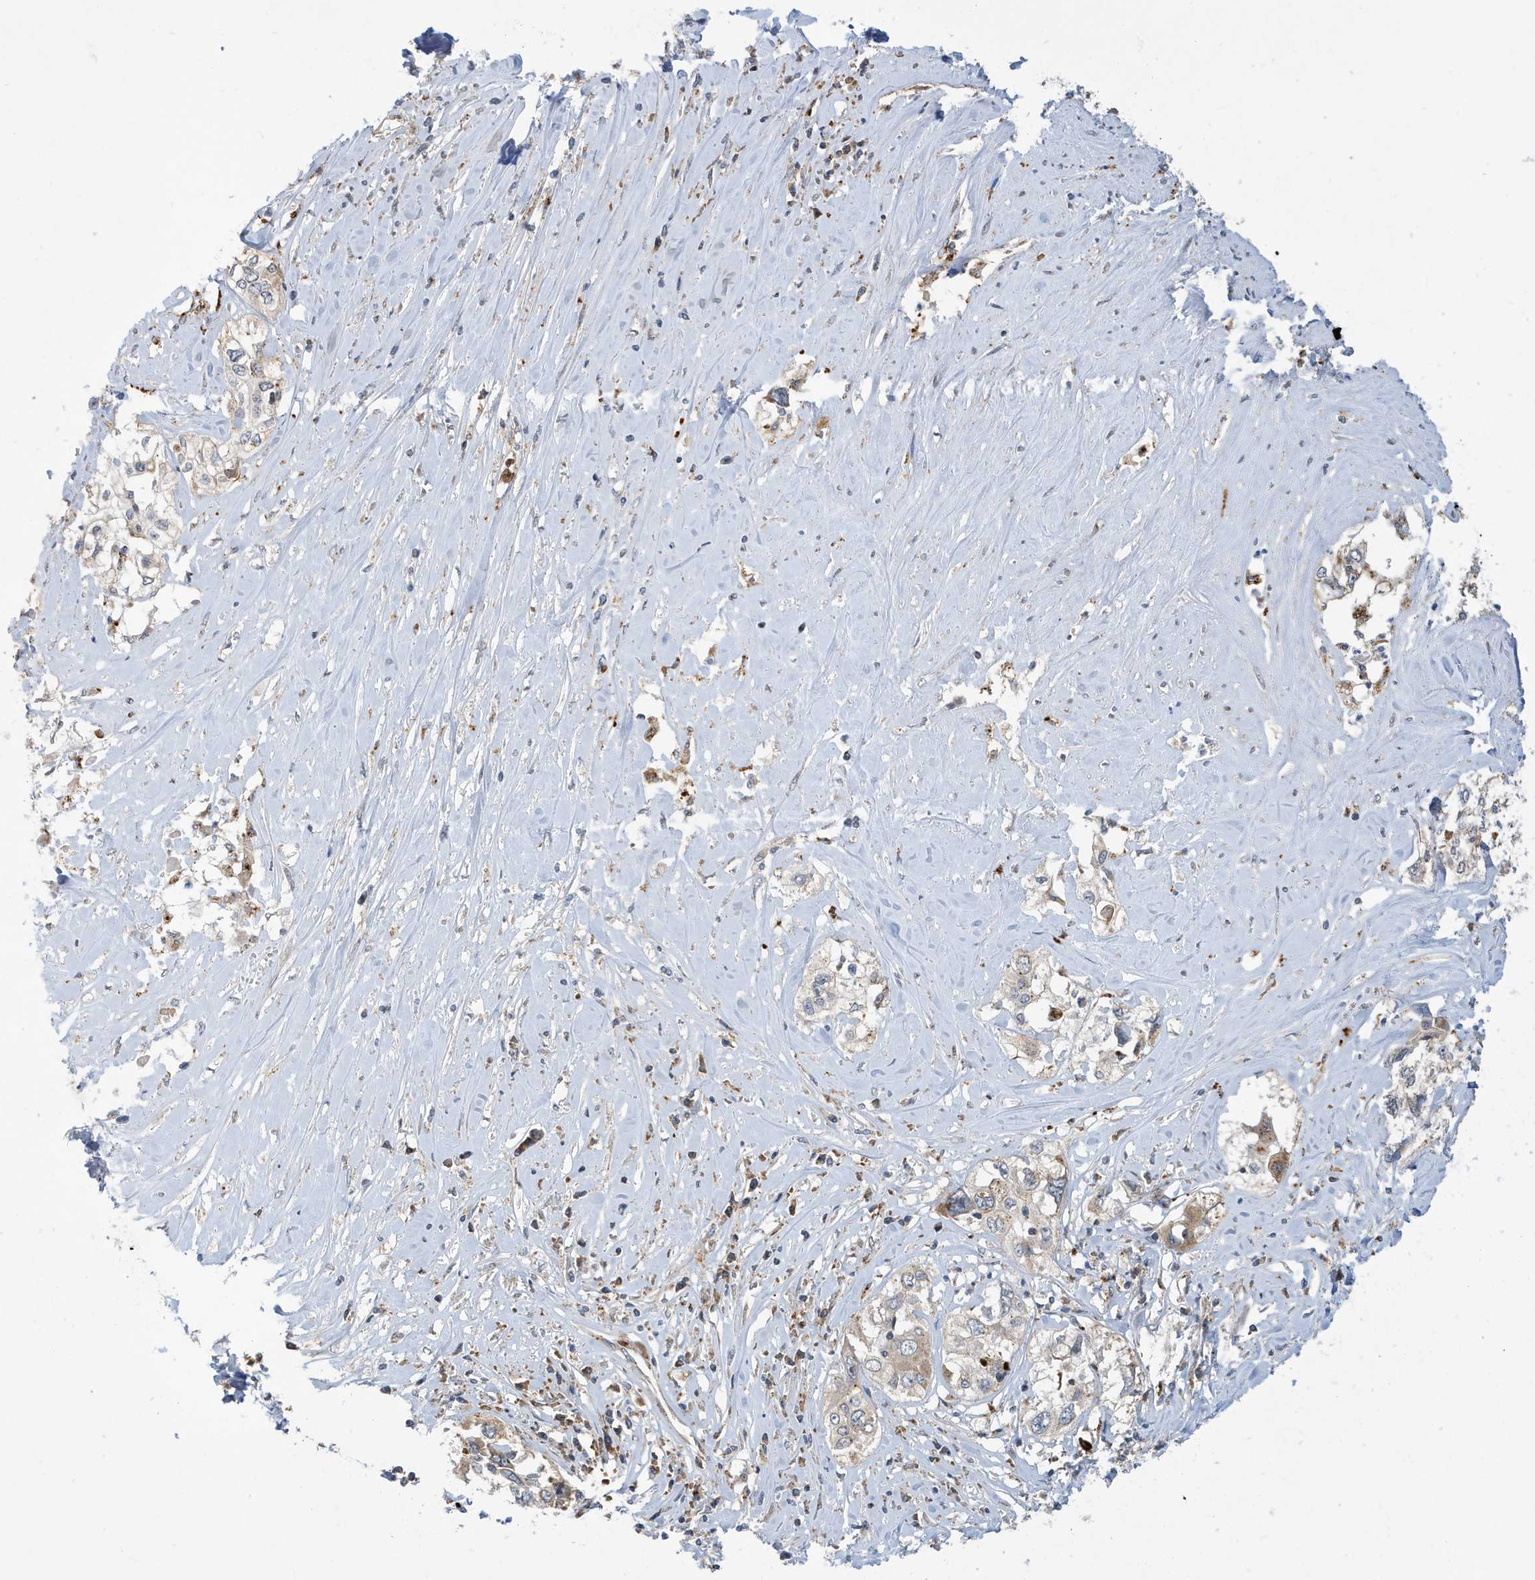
{"staining": {"intensity": "weak", "quantity": "<25%", "location": "cytoplasmic/membranous"}, "tissue": "cervical cancer", "cell_type": "Tumor cells", "image_type": "cancer", "snomed": [{"axis": "morphology", "description": "Squamous cell carcinoma, NOS"}, {"axis": "topography", "description": "Cervix"}], "caption": "The micrograph demonstrates no significant expression in tumor cells of squamous cell carcinoma (cervical). The staining was performed using DAB to visualize the protein expression in brown, while the nuclei were stained in blue with hematoxylin (Magnification: 20x).", "gene": "ZNF507", "patient": {"sex": "female", "age": 31}}